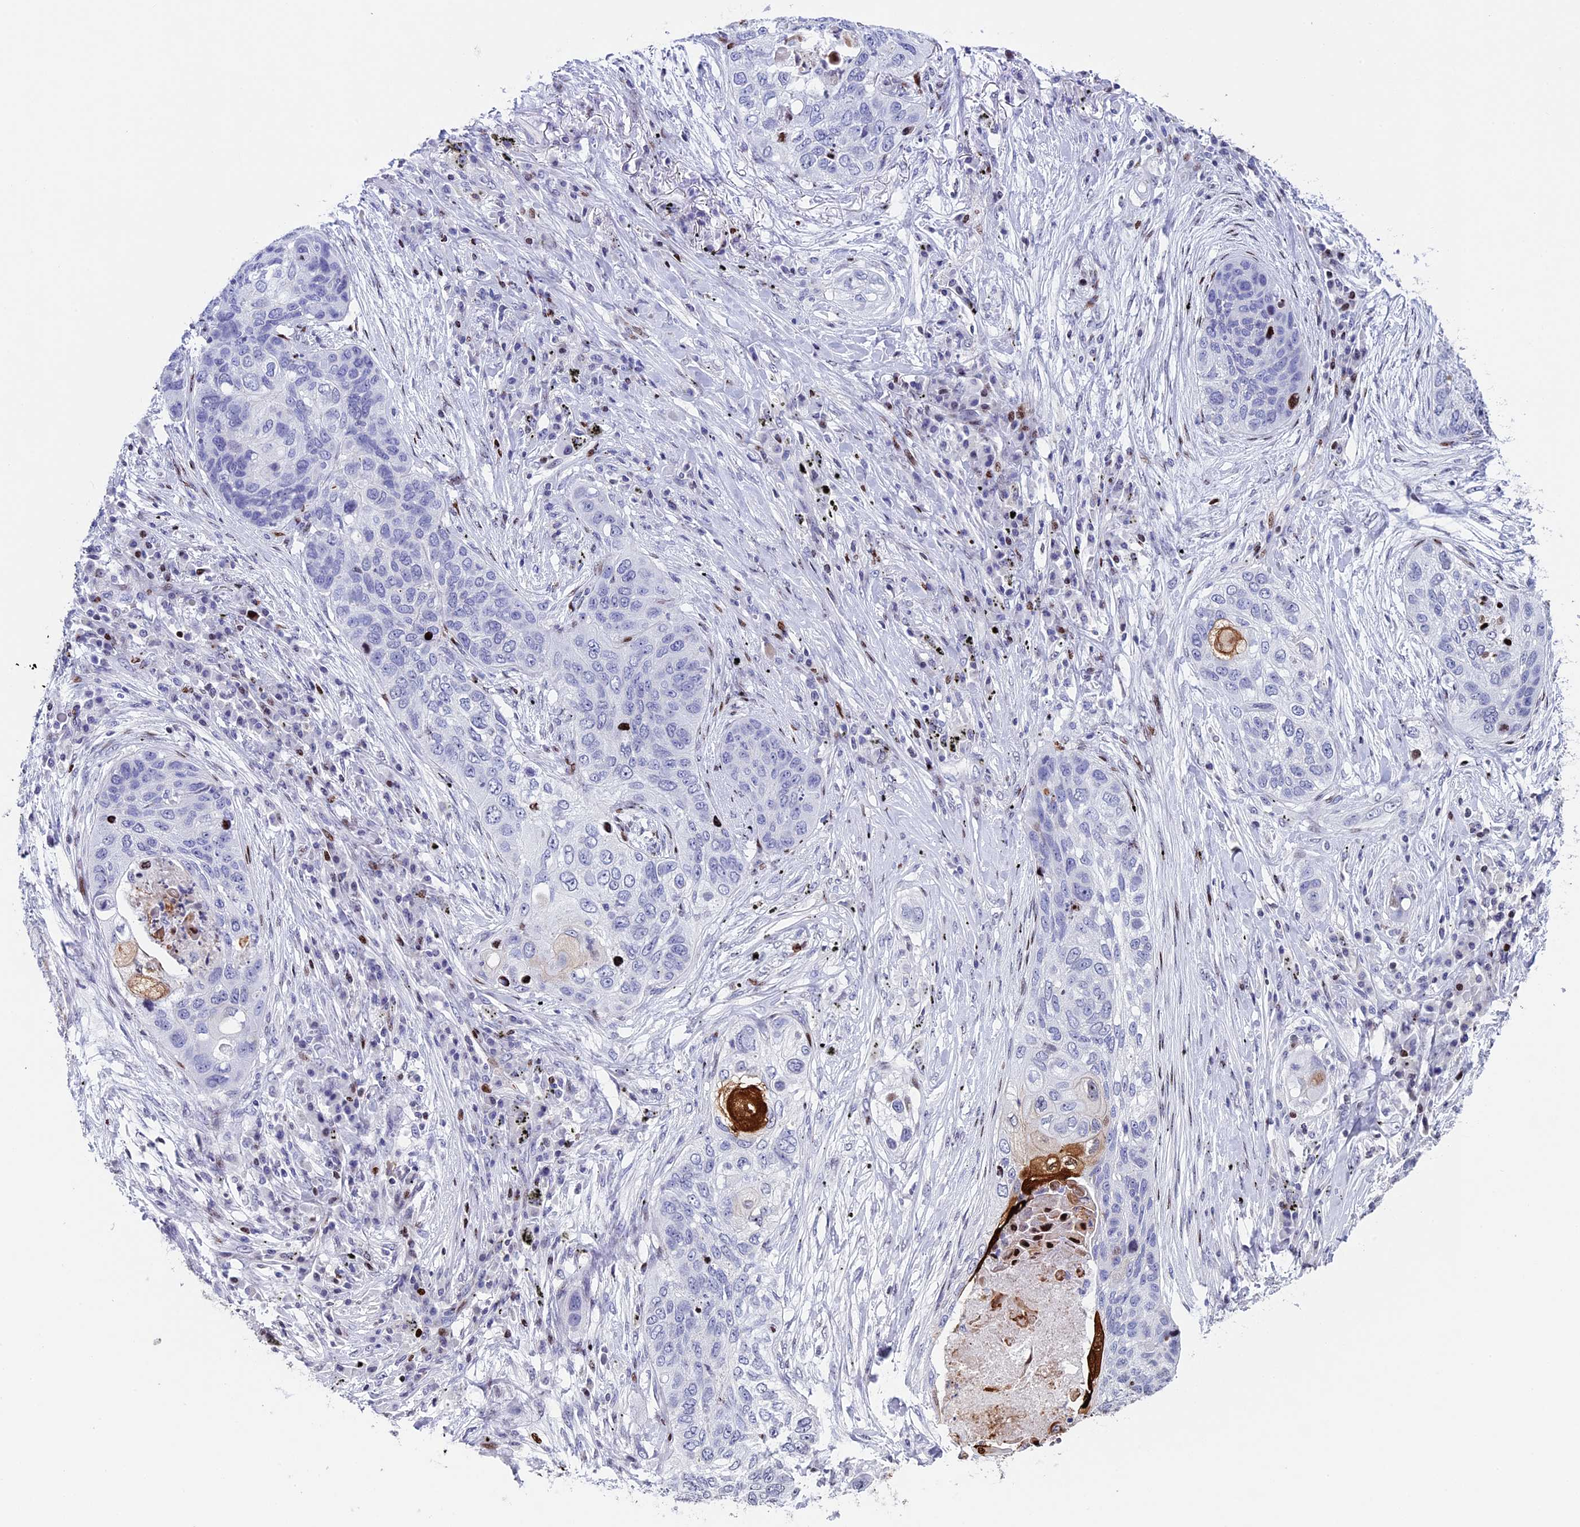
{"staining": {"intensity": "negative", "quantity": "none", "location": "none"}, "tissue": "lung cancer", "cell_type": "Tumor cells", "image_type": "cancer", "snomed": [{"axis": "morphology", "description": "Squamous cell carcinoma, NOS"}, {"axis": "topography", "description": "Lung"}], "caption": "High magnification brightfield microscopy of lung cancer stained with DAB (brown) and counterstained with hematoxylin (blue): tumor cells show no significant positivity. (DAB (3,3'-diaminobenzidine) immunohistochemistry (IHC) with hematoxylin counter stain).", "gene": "BTBD3", "patient": {"sex": "female", "age": 63}}